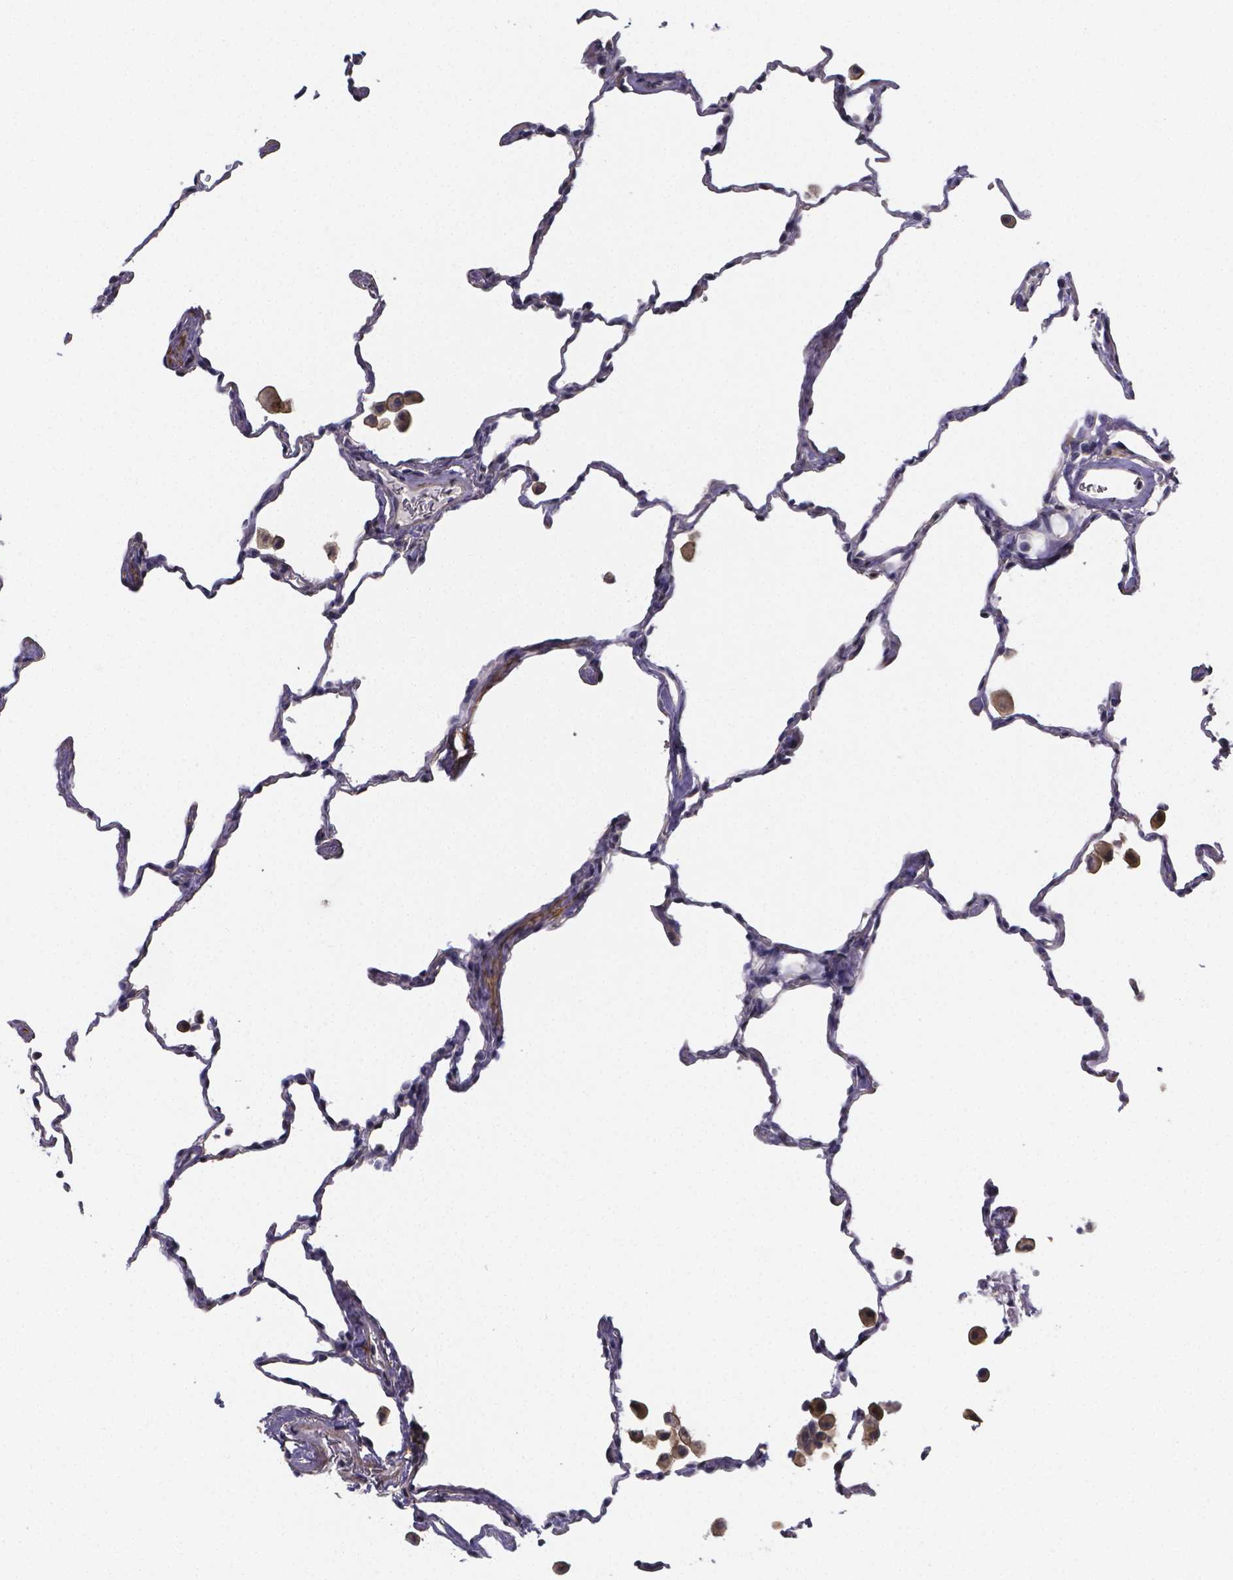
{"staining": {"intensity": "negative", "quantity": "none", "location": "none"}, "tissue": "lung", "cell_type": "Alveolar cells", "image_type": "normal", "snomed": [{"axis": "morphology", "description": "Normal tissue, NOS"}, {"axis": "topography", "description": "Lung"}], "caption": "High magnification brightfield microscopy of normal lung stained with DAB (3,3'-diaminobenzidine) (brown) and counterstained with hematoxylin (blue): alveolar cells show no significant staining.", "gene": "RERG", "patient": {"sex": "female", "age": 47}}